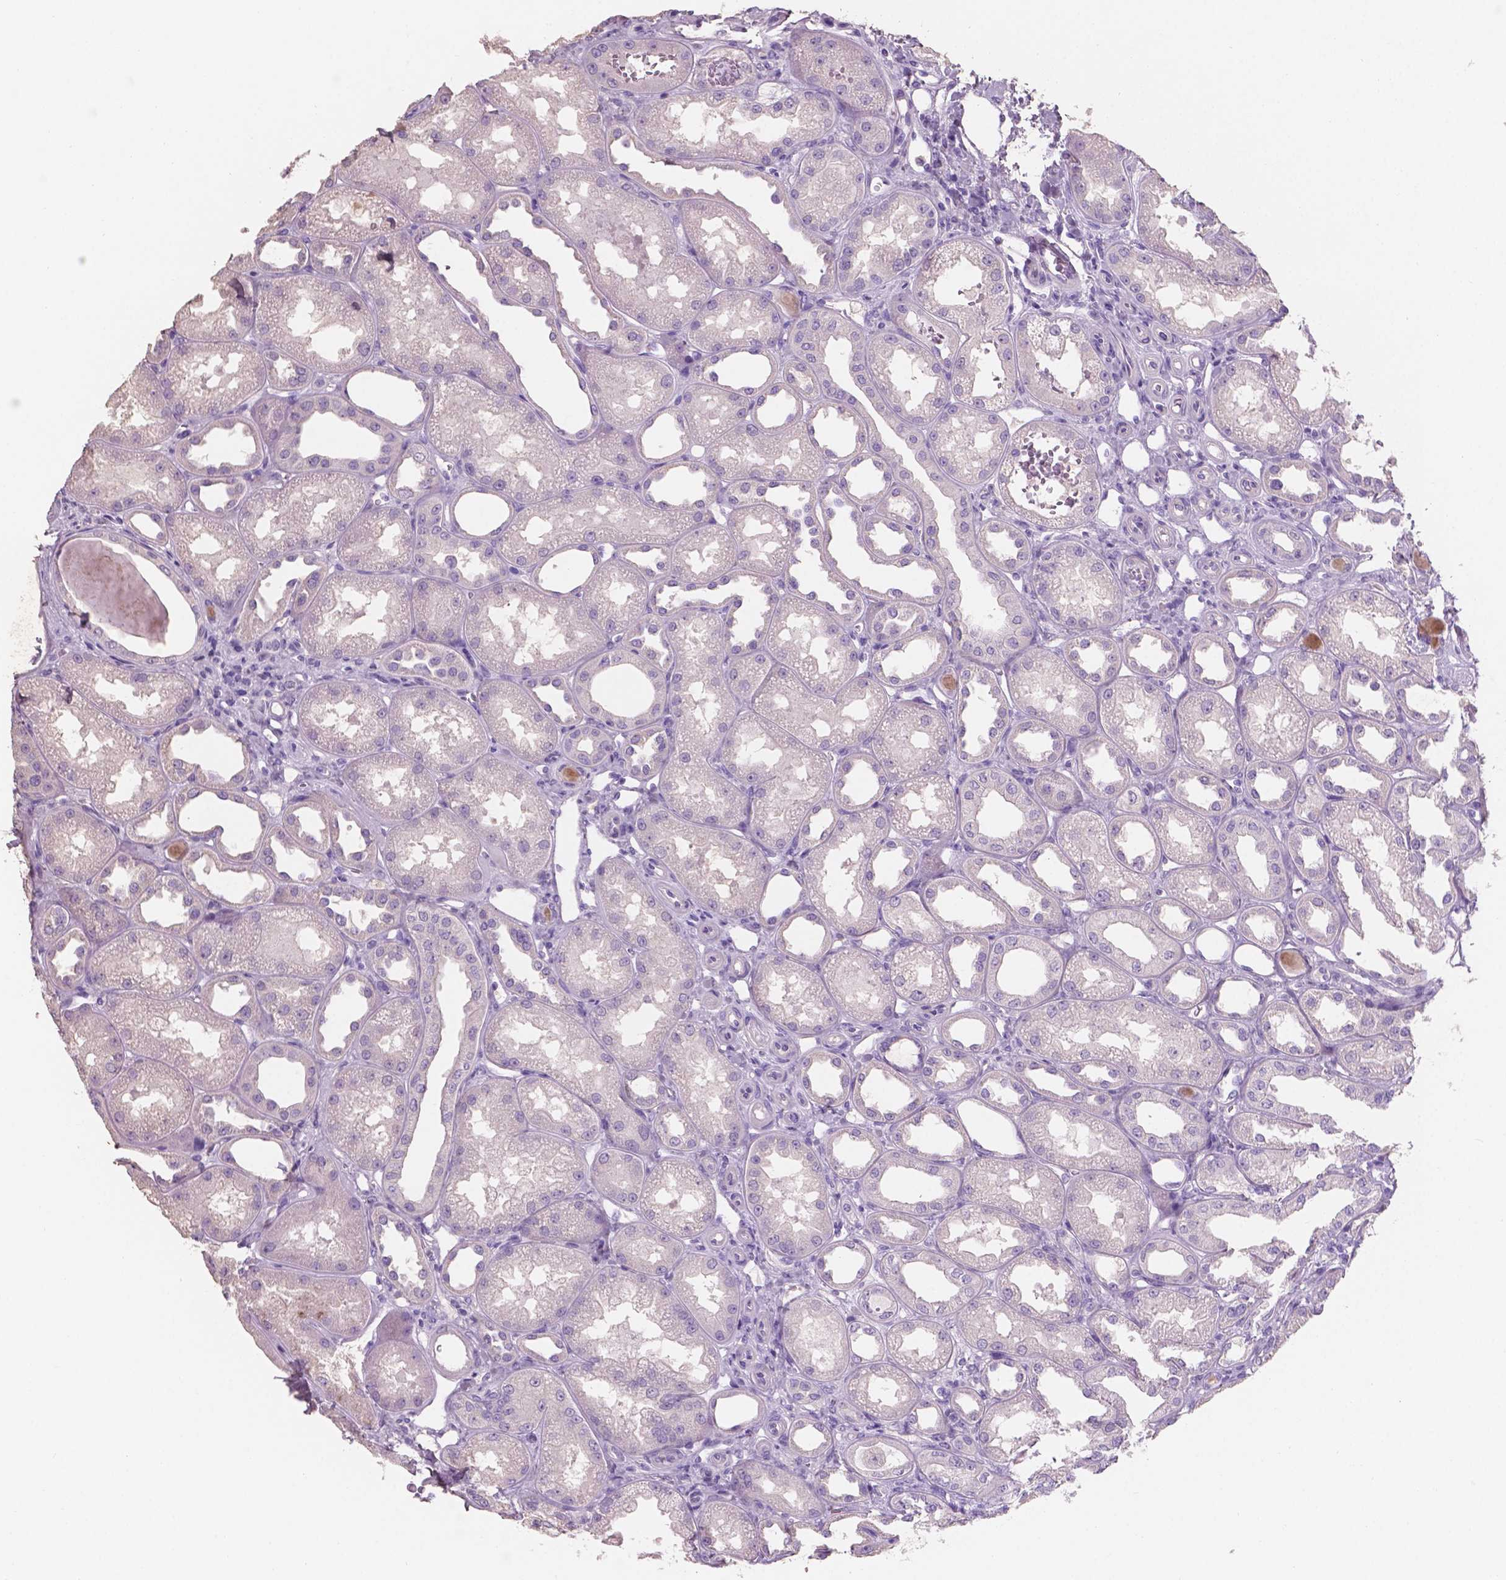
{"staining": {"intensity": "negative", "quantity": "none", "location": "none"}, "tissue": "kidney", "cell_type": "Cells in glomeruli", "image_type": "normal", "snomed": [{"axis": "morphology", "description": "Normal tissue, NOS"}, {"axis": "topography", "description": "Kidney"}], "caption": "Immunohistochemistry (IHC) image of normal kidney stained for a protein (brown), which exhibits no expression in cells in glomeruli. (Brightfield microscopy of DAB IHC at high magnification).", "gene": "SBSN", "patient": {"sex": "male", "age": 61}}